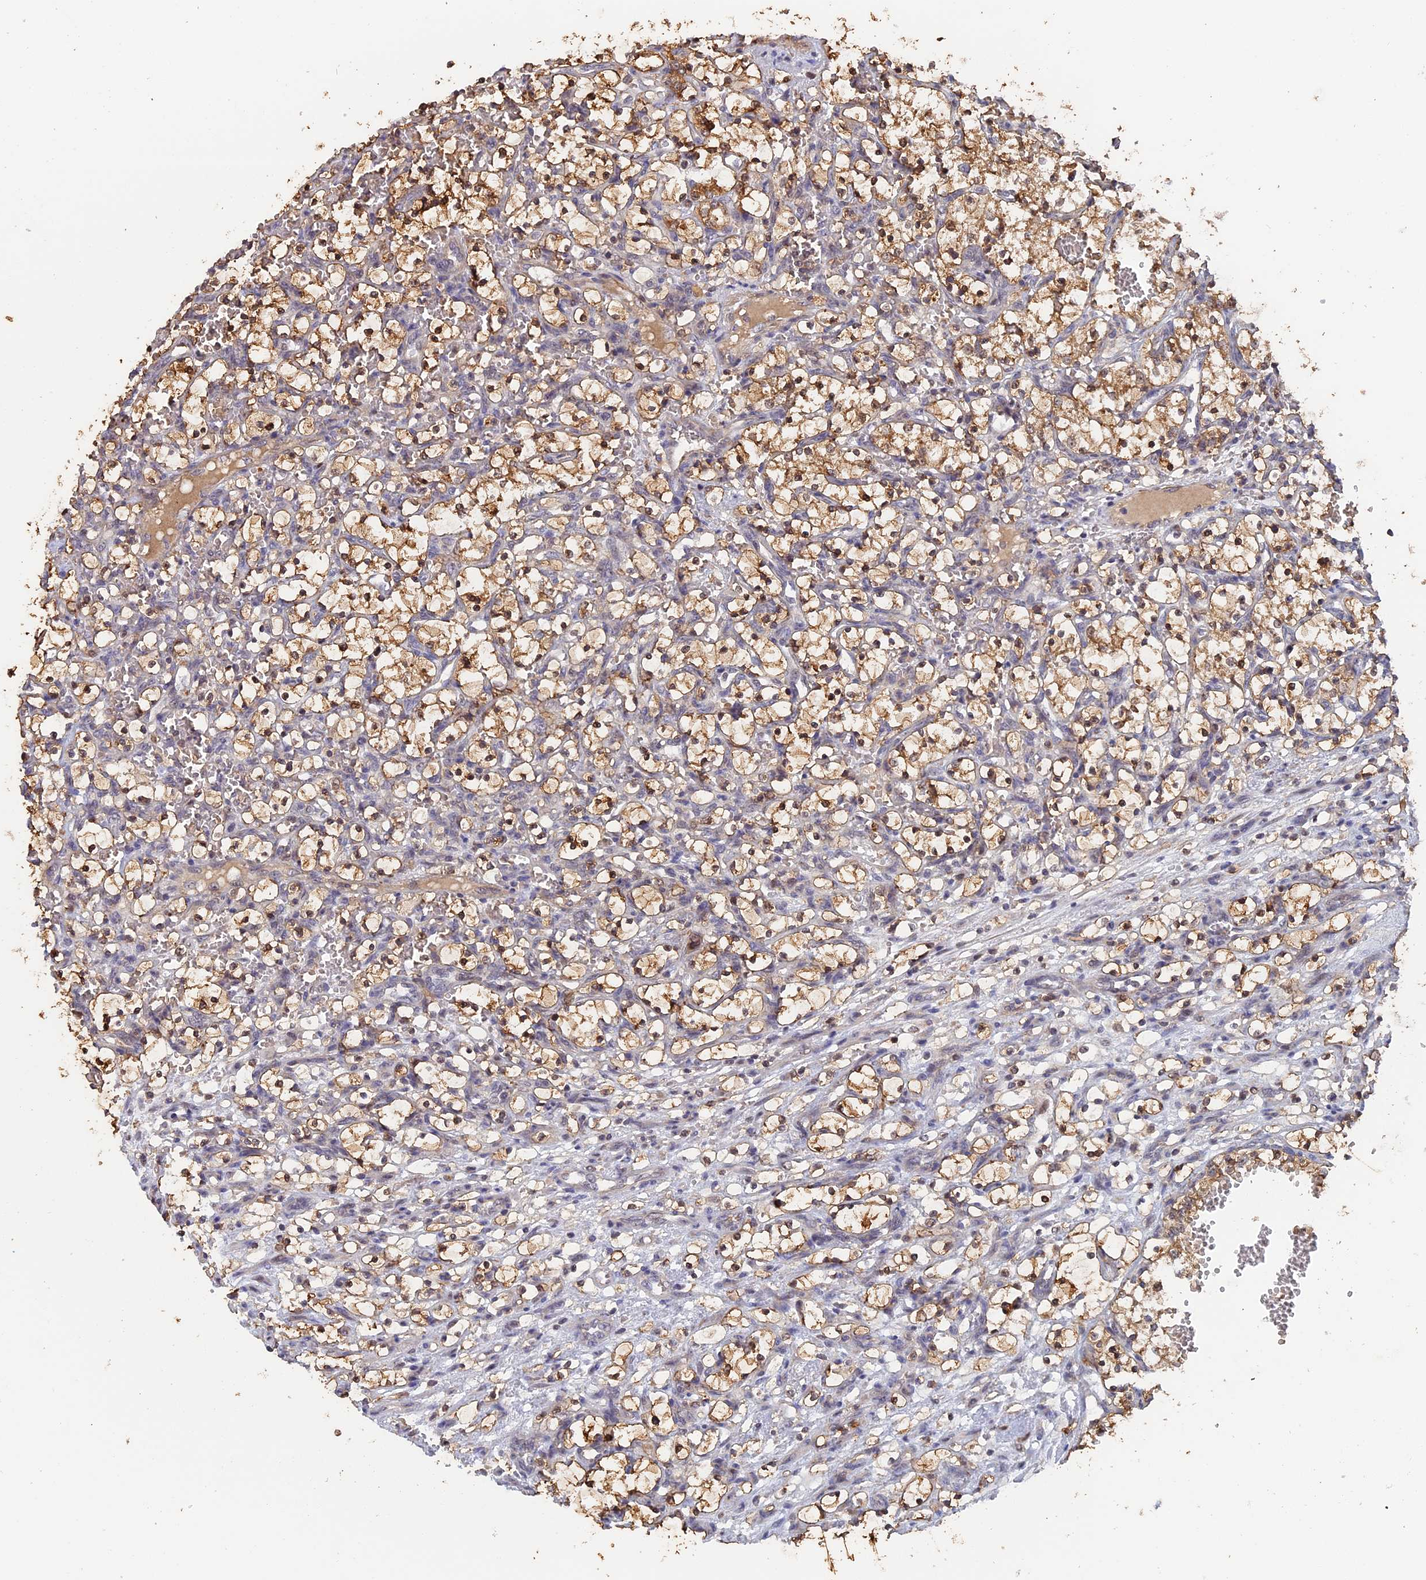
{"staining": {"intensity": "moderate", "quantity": ">75%", "location": "cytoplasmic/membranous"}, "tissue": "renal cancer", "cell_type": "Tumor cells", "image_type": "cancer", "snomed": [{"axis": "morphology", "description": "Adenocarcinoma, NOS"}, {"axis": "topography", "description": "Kidney"}], "caption": "Tumor cells display medium levels of moderate cytoplasmic/membranous expression in approximately >75% of cells in renal cancer (adenocarcinoma). (Brightfield microscopy of DAB IHC at high magnification).", "gene": "FAM98C", "patient": {"sex": "female", "age": 69}}